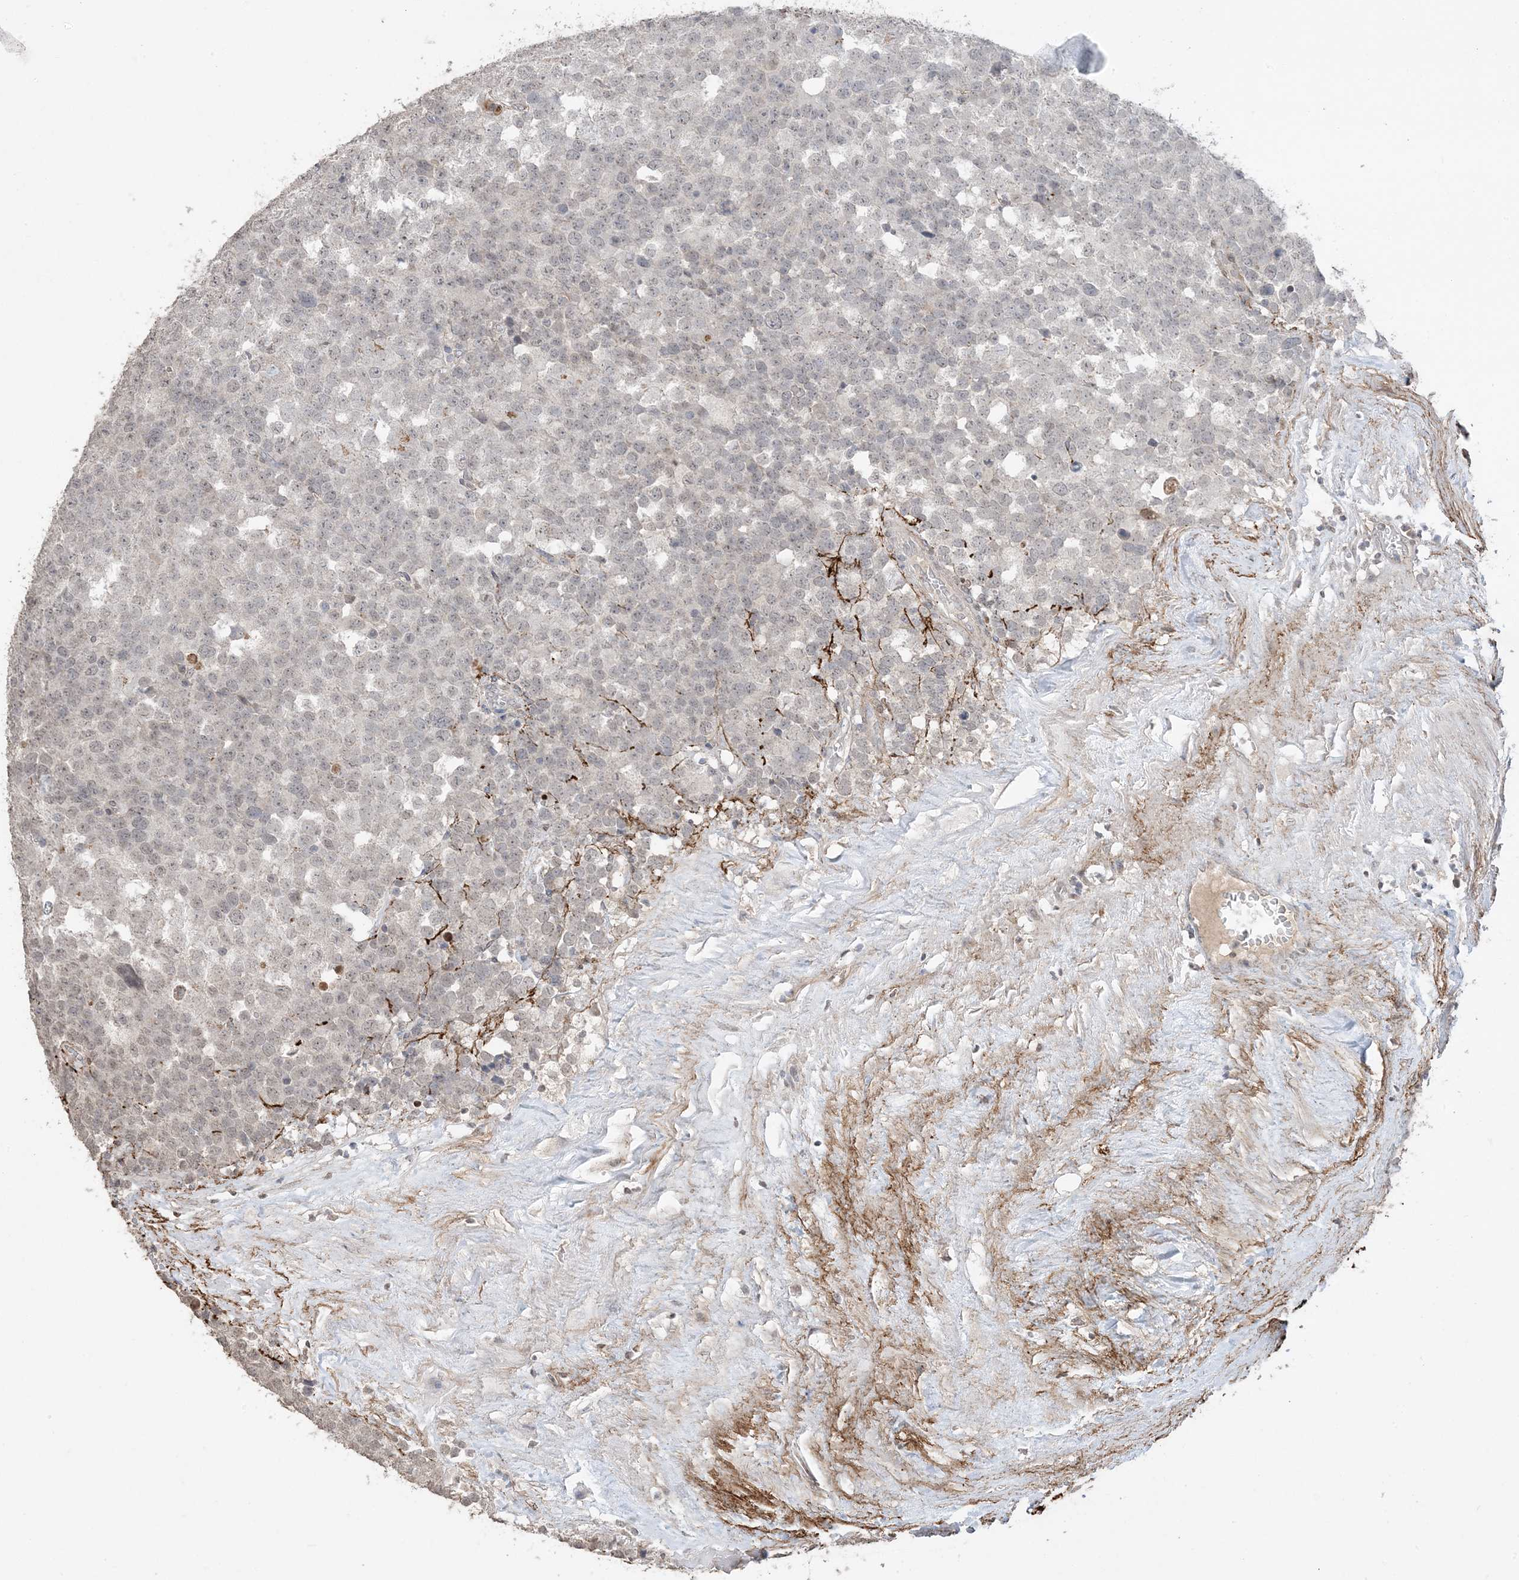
{"staining": {"intensity": "weak", "quantity": "25%-75%", "location": "nuclear"}, "tissue": "testis cancer", "cell_type": "Tumor cells", "image_type": "cancer", "snomed": [{"axis": "morphology", "description": "Seminoma, NOS"}, {"axis": "topography", "description": "Testis"}], "caption": "An image of human testis cancer (seminoma) stained for a protein shows weak nuclear brown staining in tumor cells. (Brightfield microscopy of DAB IHC at high magnification).", "gene": "XRN1", "patient": {"sex": "male", "age": 71}}